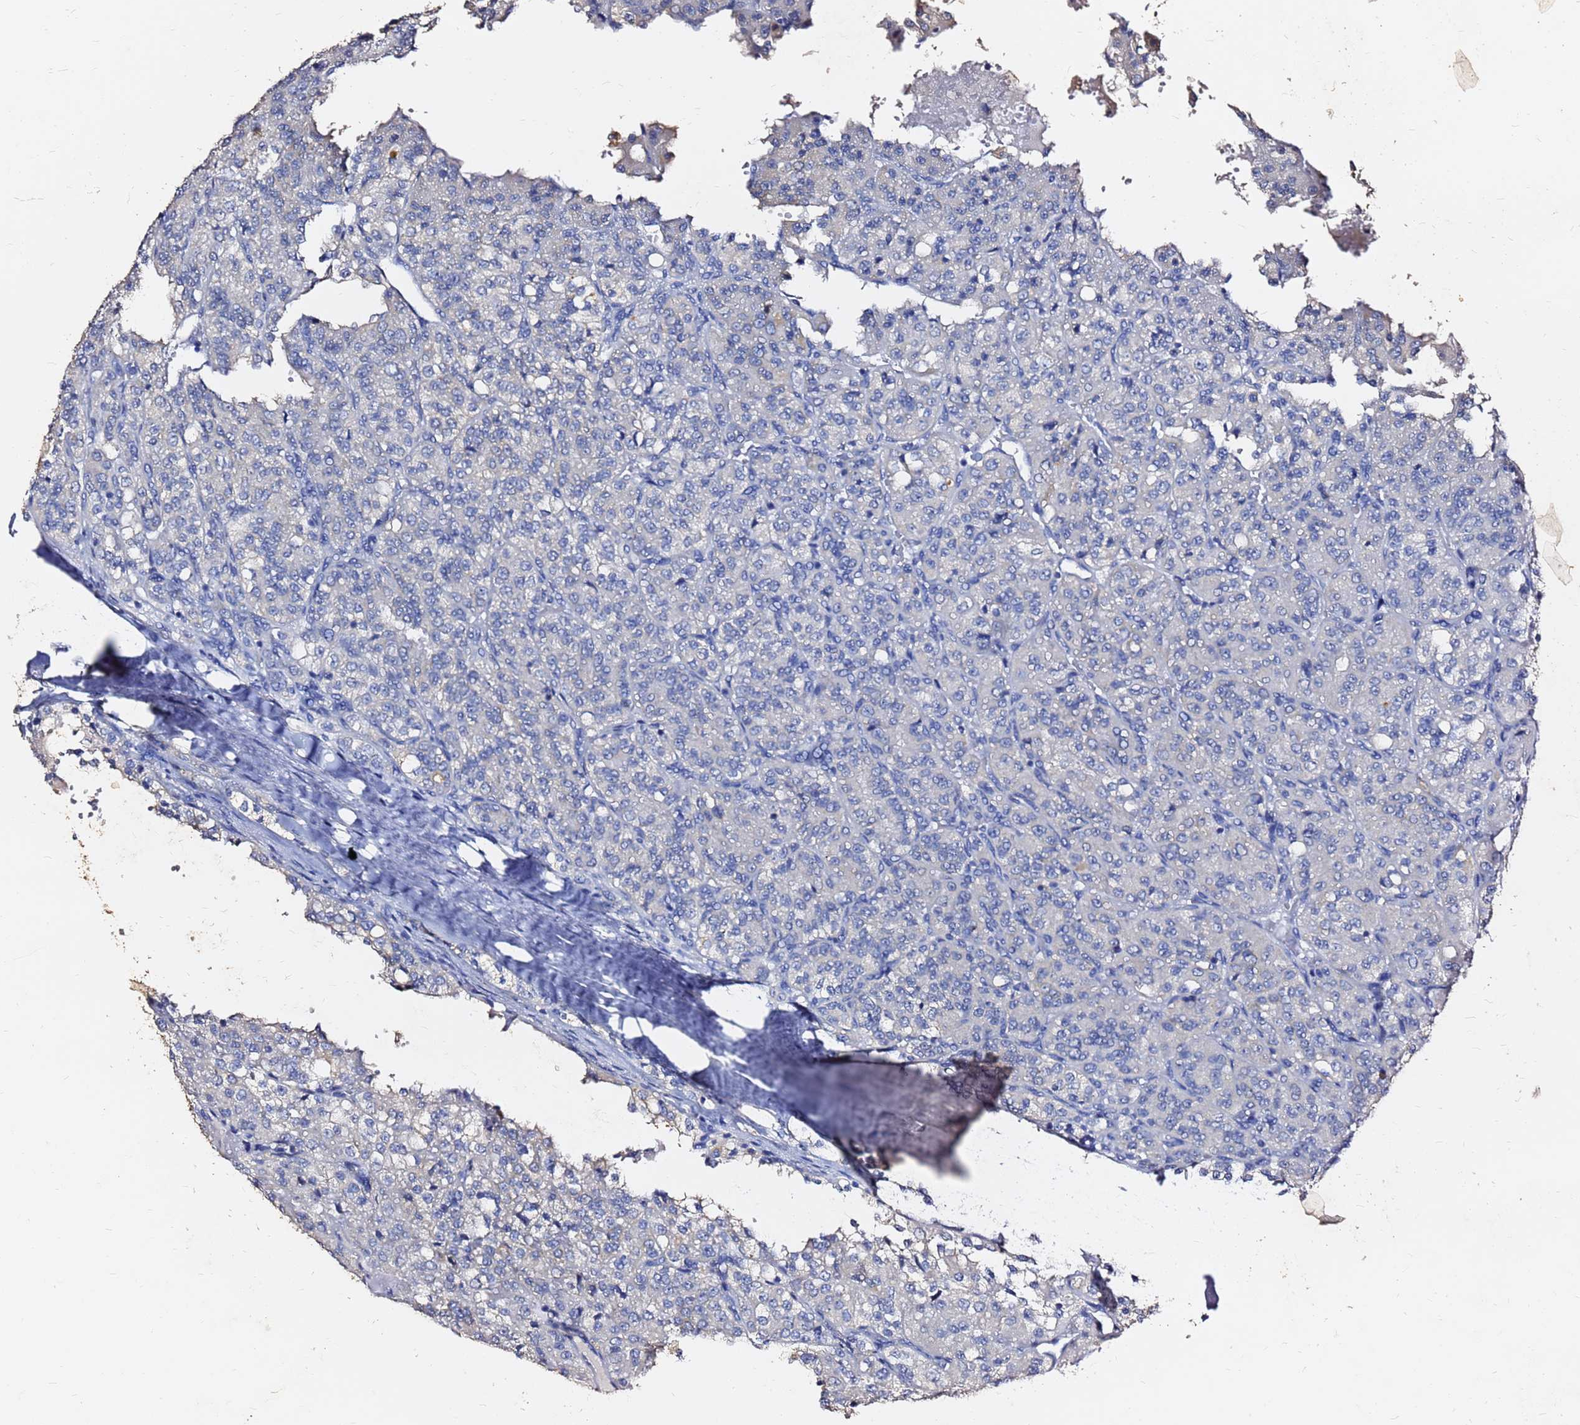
{"staining": {"intensity": "negative", "quantity": "none", "location": "none"}, "tissue": "renal cancer", "cell_type": "Tumor cells", "image_type": "cancer", "snomed": [{"axis": "morphology", "description": "Adenocarcinoma, NOS"}, {"axis": "topography", "description": "Kidney"}], "caption": "Histopathology image shows no significant protein staining in tumor cells of renal cancer. (Brightfield microscopy of DAB immunohistochemistry (IHC) at high magnification).", "gene": "FAM183A", "patient": {"sex": "female", "age": 63}}